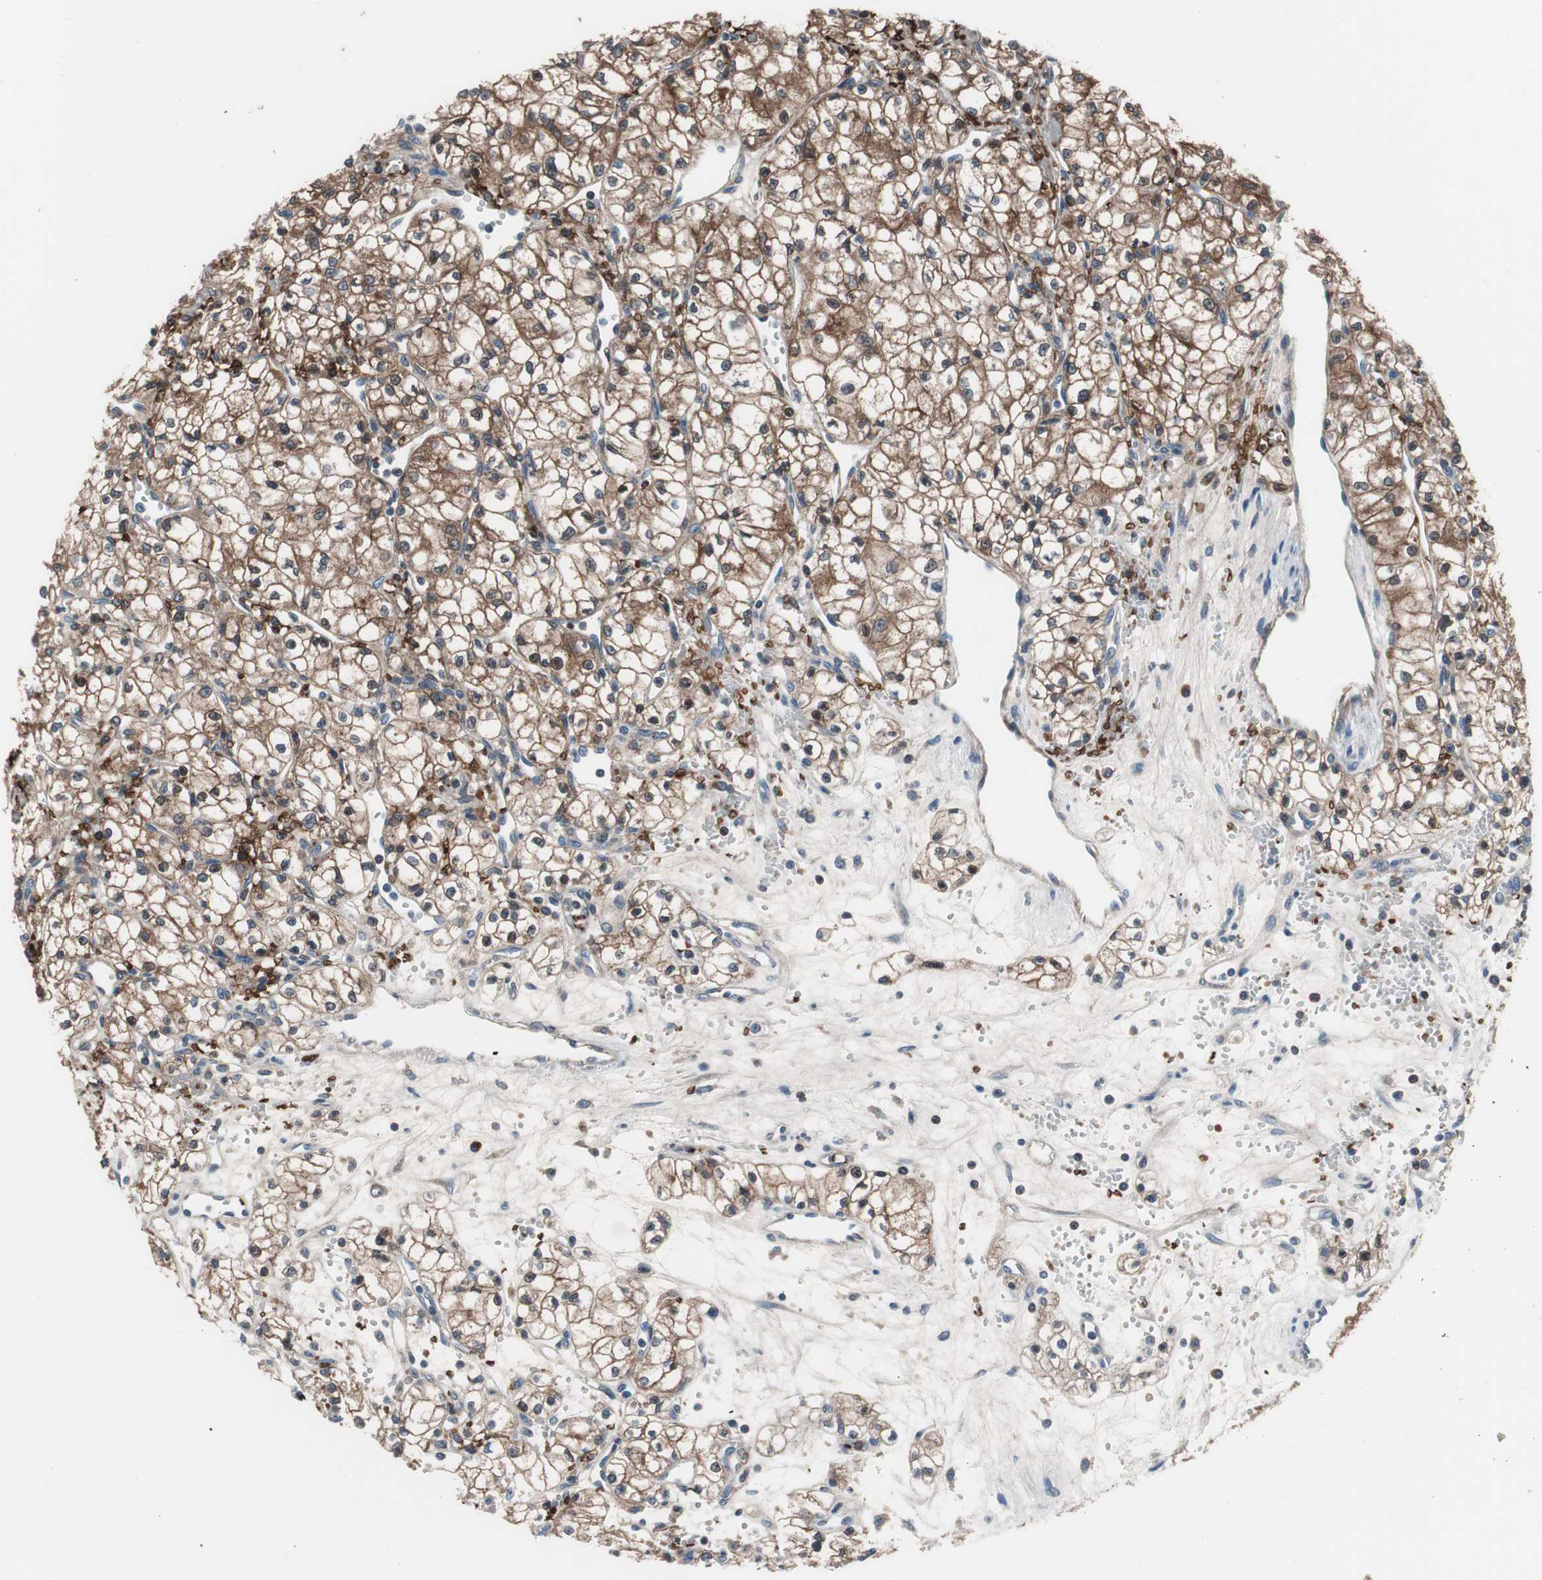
{"staining": {"intensity": "strong", "quantity": ">75%", "location": "cytoplasmic/membranous,nuclear"}, "tissue": "renal cancer", "cell_type": "Tumor cells", "image_type": "cancer", "snomed": [{"axis": "morphology", "description": "Normal tissue, NOS"}, {"axis": "morphology", "description": "Adenocarcinoma, NOS"}, {"axis": "topography", "description": "Kidney"}], "caption": "A brown stain highlights strong cytoplasmic/membranous and nuclear staining of a protein in renal cancer tumor cells. The protein is stained brown, and the nuclei are stained in blue (DAB IHC with brightfield microscopy, high magnification).", "gene": "PRDX2", "patient": {"sex": "male", "age": 59}}